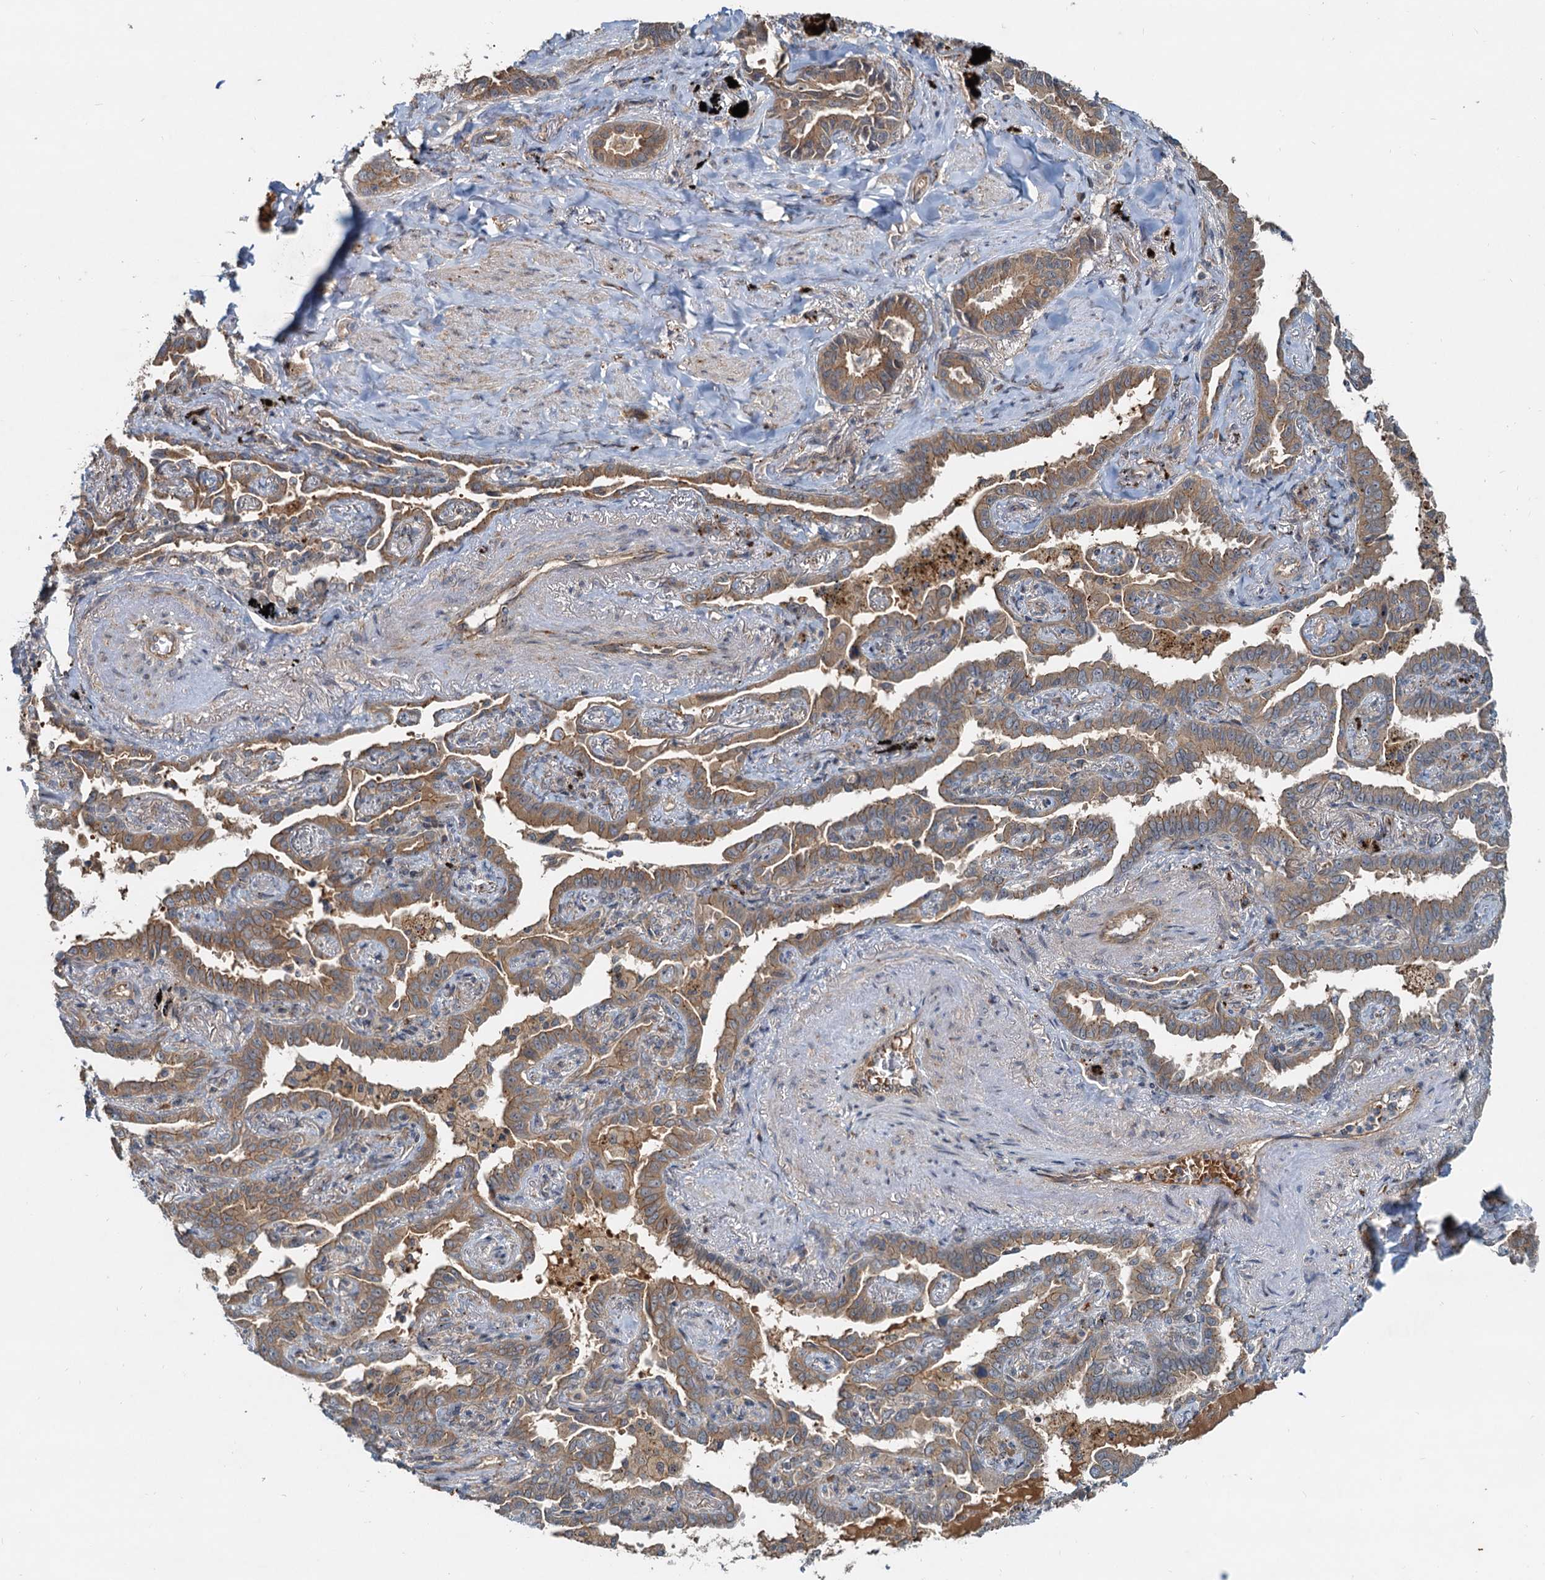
{"staining": {"intensity": "moderate", "quantity": ">75%", "location": "cytoplasmic/membranous"}, "tissue": "lung cancer", "cell_type": "Tumor cells", "image_type": "cancer", "snomed": [{"axis": "morphology", "description": "Adenocarcinoma, NOS"}, {"axis": "topography", "description": "Lung"}], "caption": "Lung cancer (adenocarcinoma) stained with a protein marker shows moderate staining in tumor cells.", "gene": "CEP68", "patient": {"sex": "male", "age": 67}}